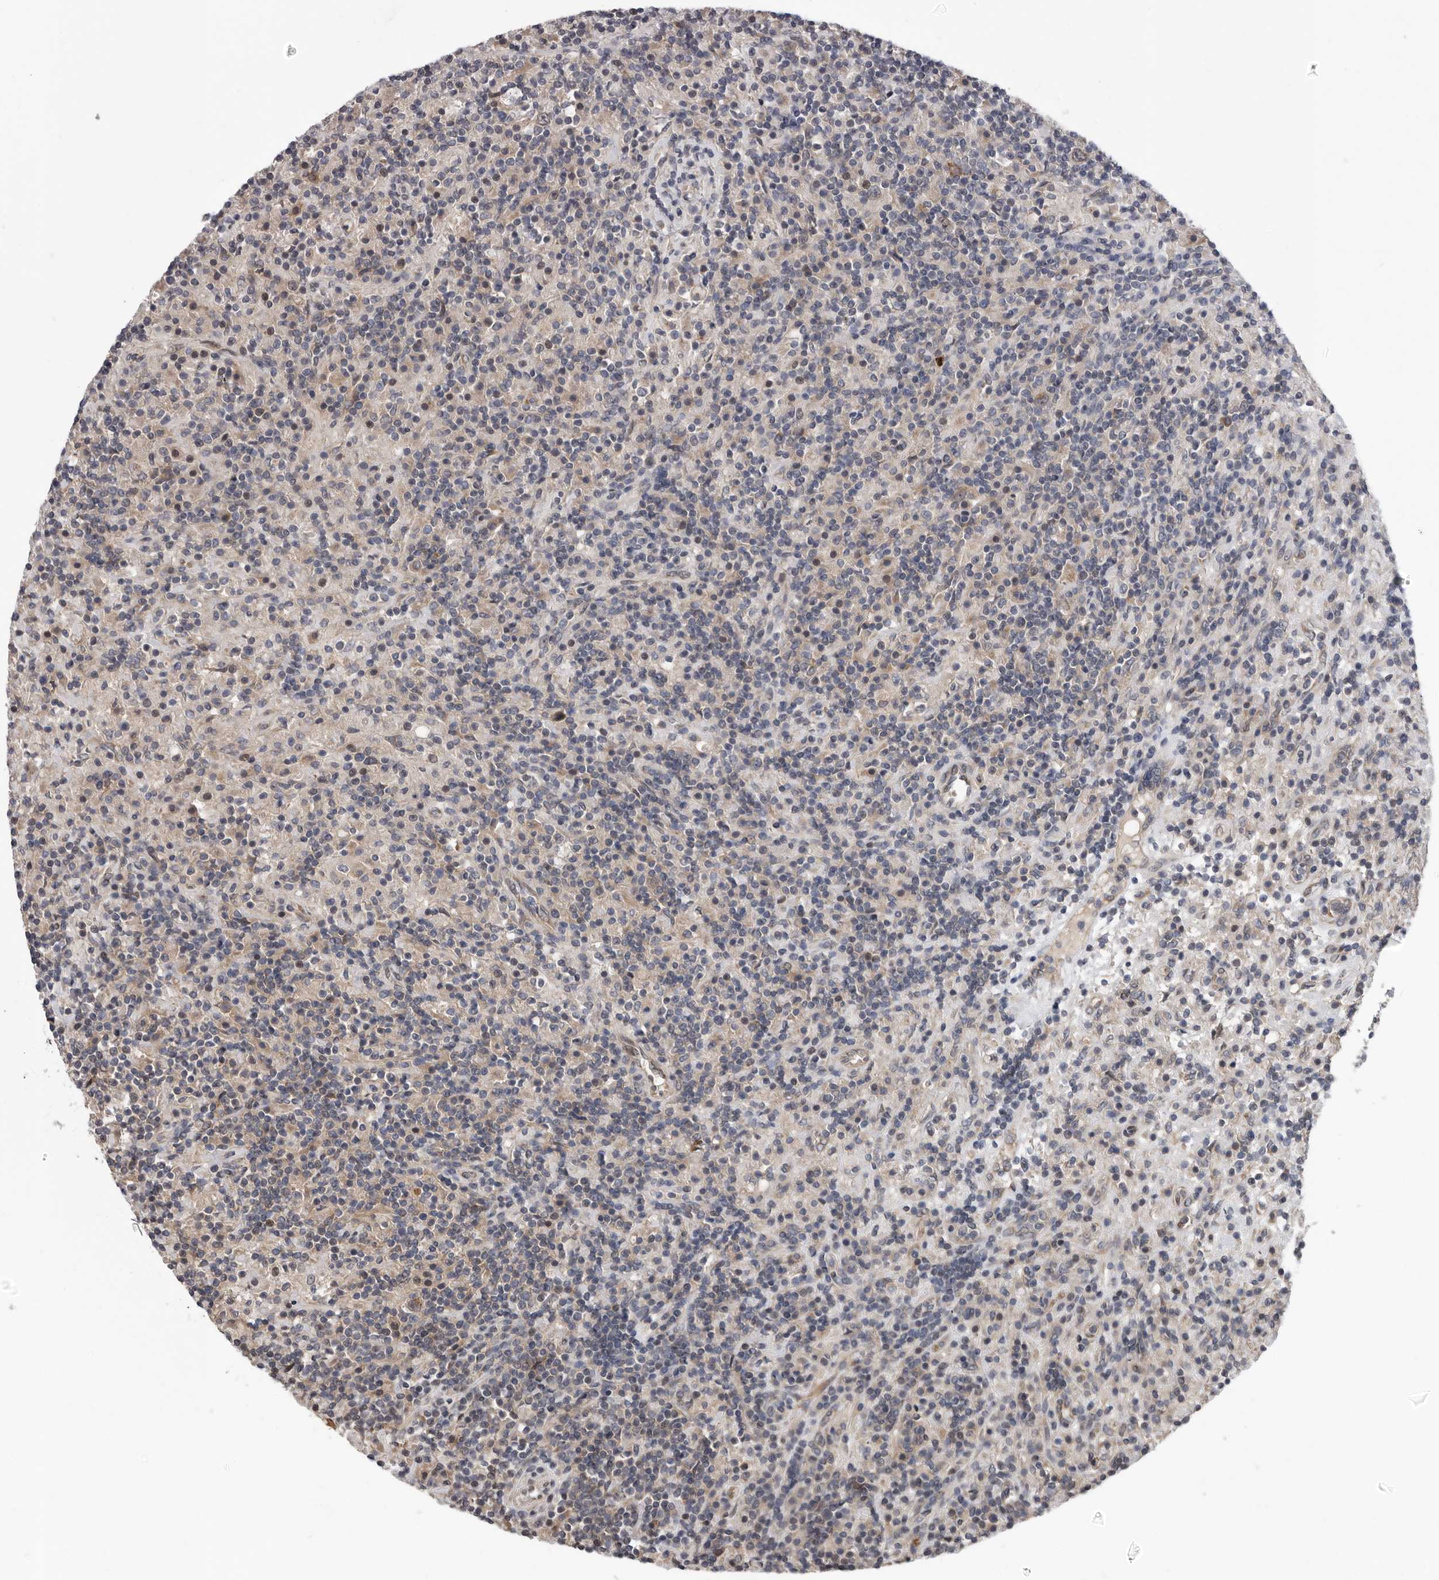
{"staining": {"intensity": "weak", "quantity": "25%-75%", "location": "cytoplasmic/membranous"}, "tissue": "lymphoma", "cell_type": "Tumor cells", "image_type": "cancer", "snomed": [{"axis": "morphology", "description": "Hodgkin's disease, NOS"}, {"axis": "topography", "description": "Lymph node"}], "caption": "Human Hodgkin's disease stained with a brown dye exhibits weak cytoplasmic/membranous positive expression in approximately 25%-75% of tumor cells.", "gene": "MED8", "patient": {"sex": "male", "age": 70}}